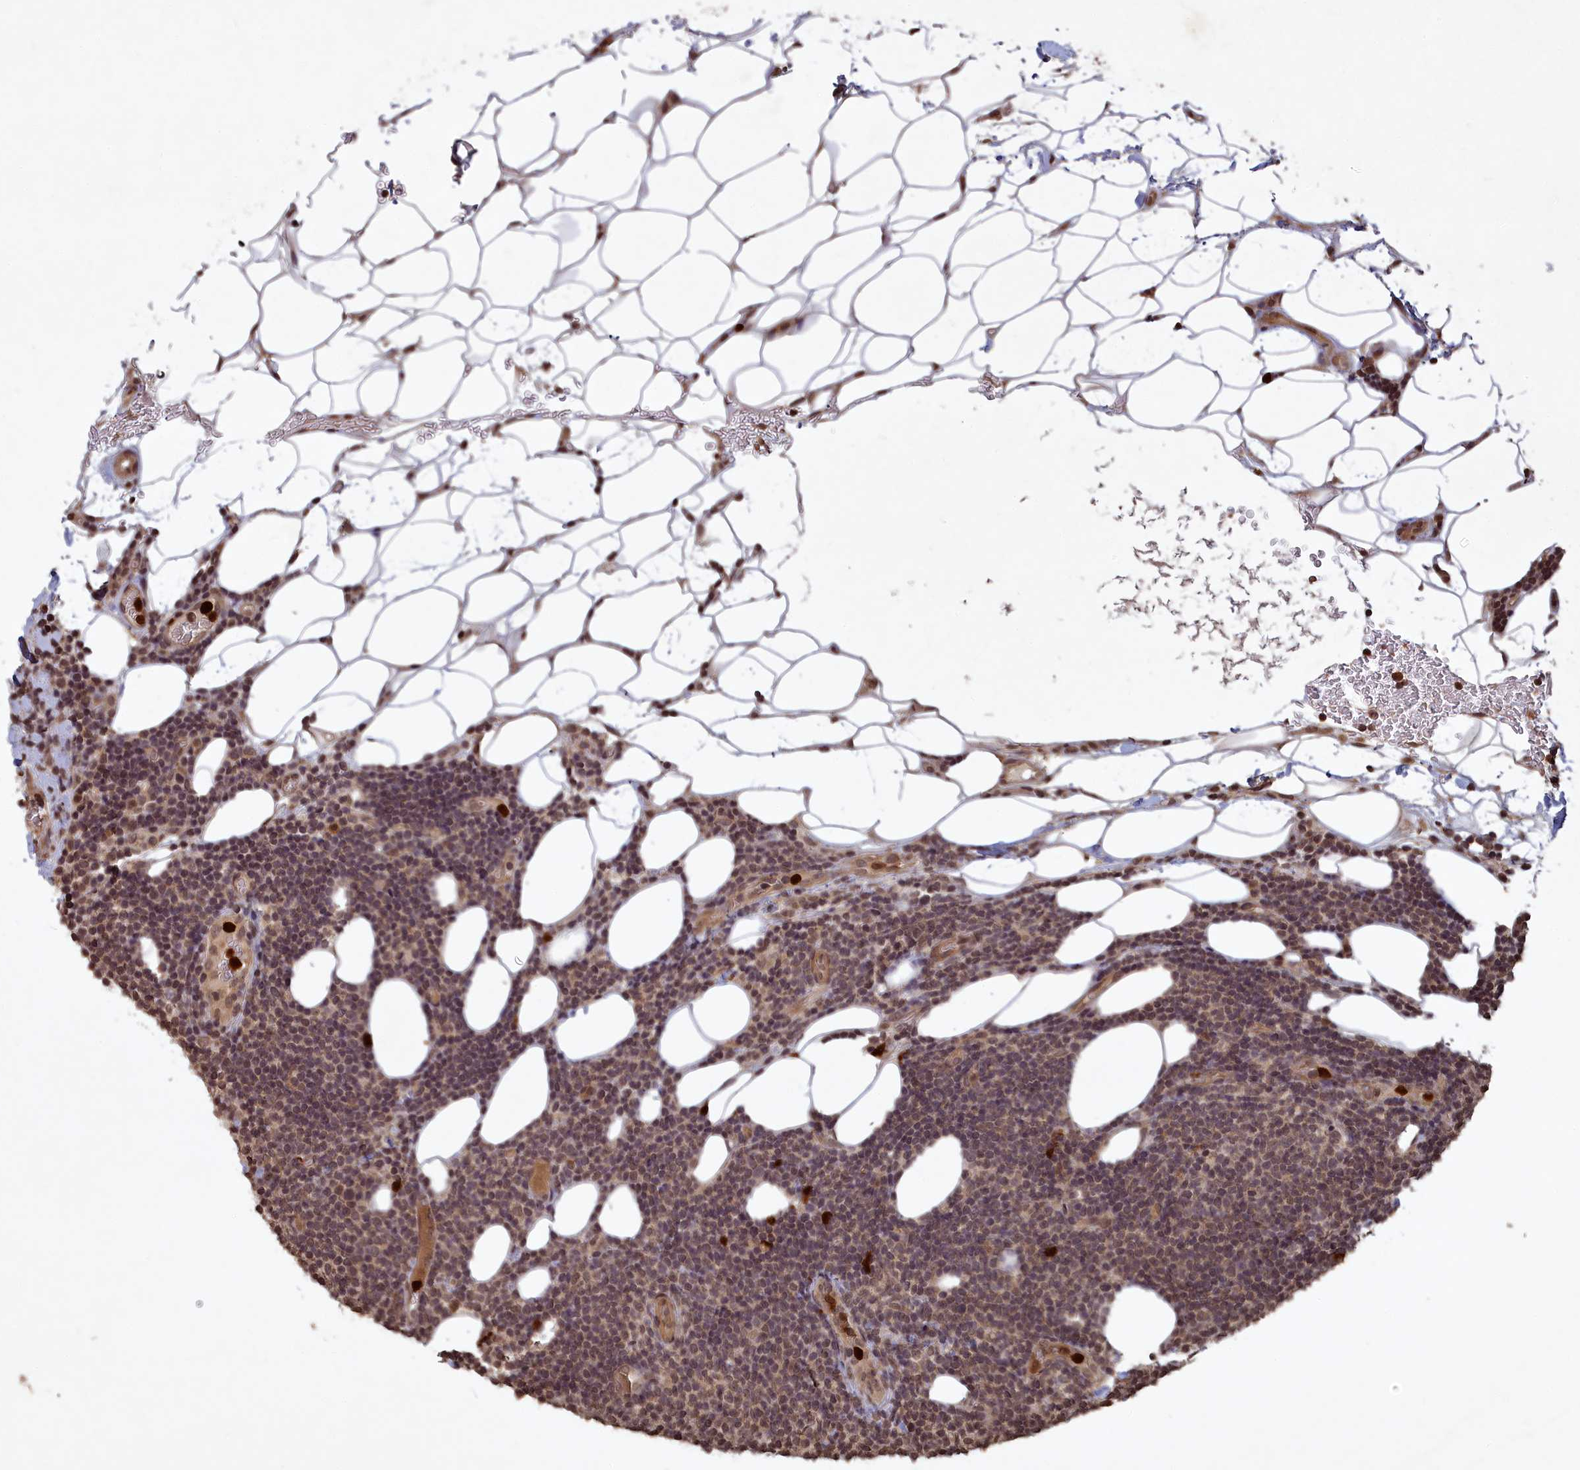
{"staining": {"intensity": "weak", "quantity": ">75%", "location": "nuclear"}, "tissue": "lymphoma", "cell_type": "Tumor cells", "image_type": "cancer", "snomed": [{"axis": "morphology", "description": "Malignant lymphoma, non-Hodgkin's type, Low grade"}, {"axis": "topography", "description": "Lymph node"}], "caption": "Approximately >75% of tumor cells in lymphoma demonstrate weak nuclear protein positivity as visualized by brown immunohistochemical staining.", "gene": "SRMS", "patient": {"sex": "male", "age": 66}}